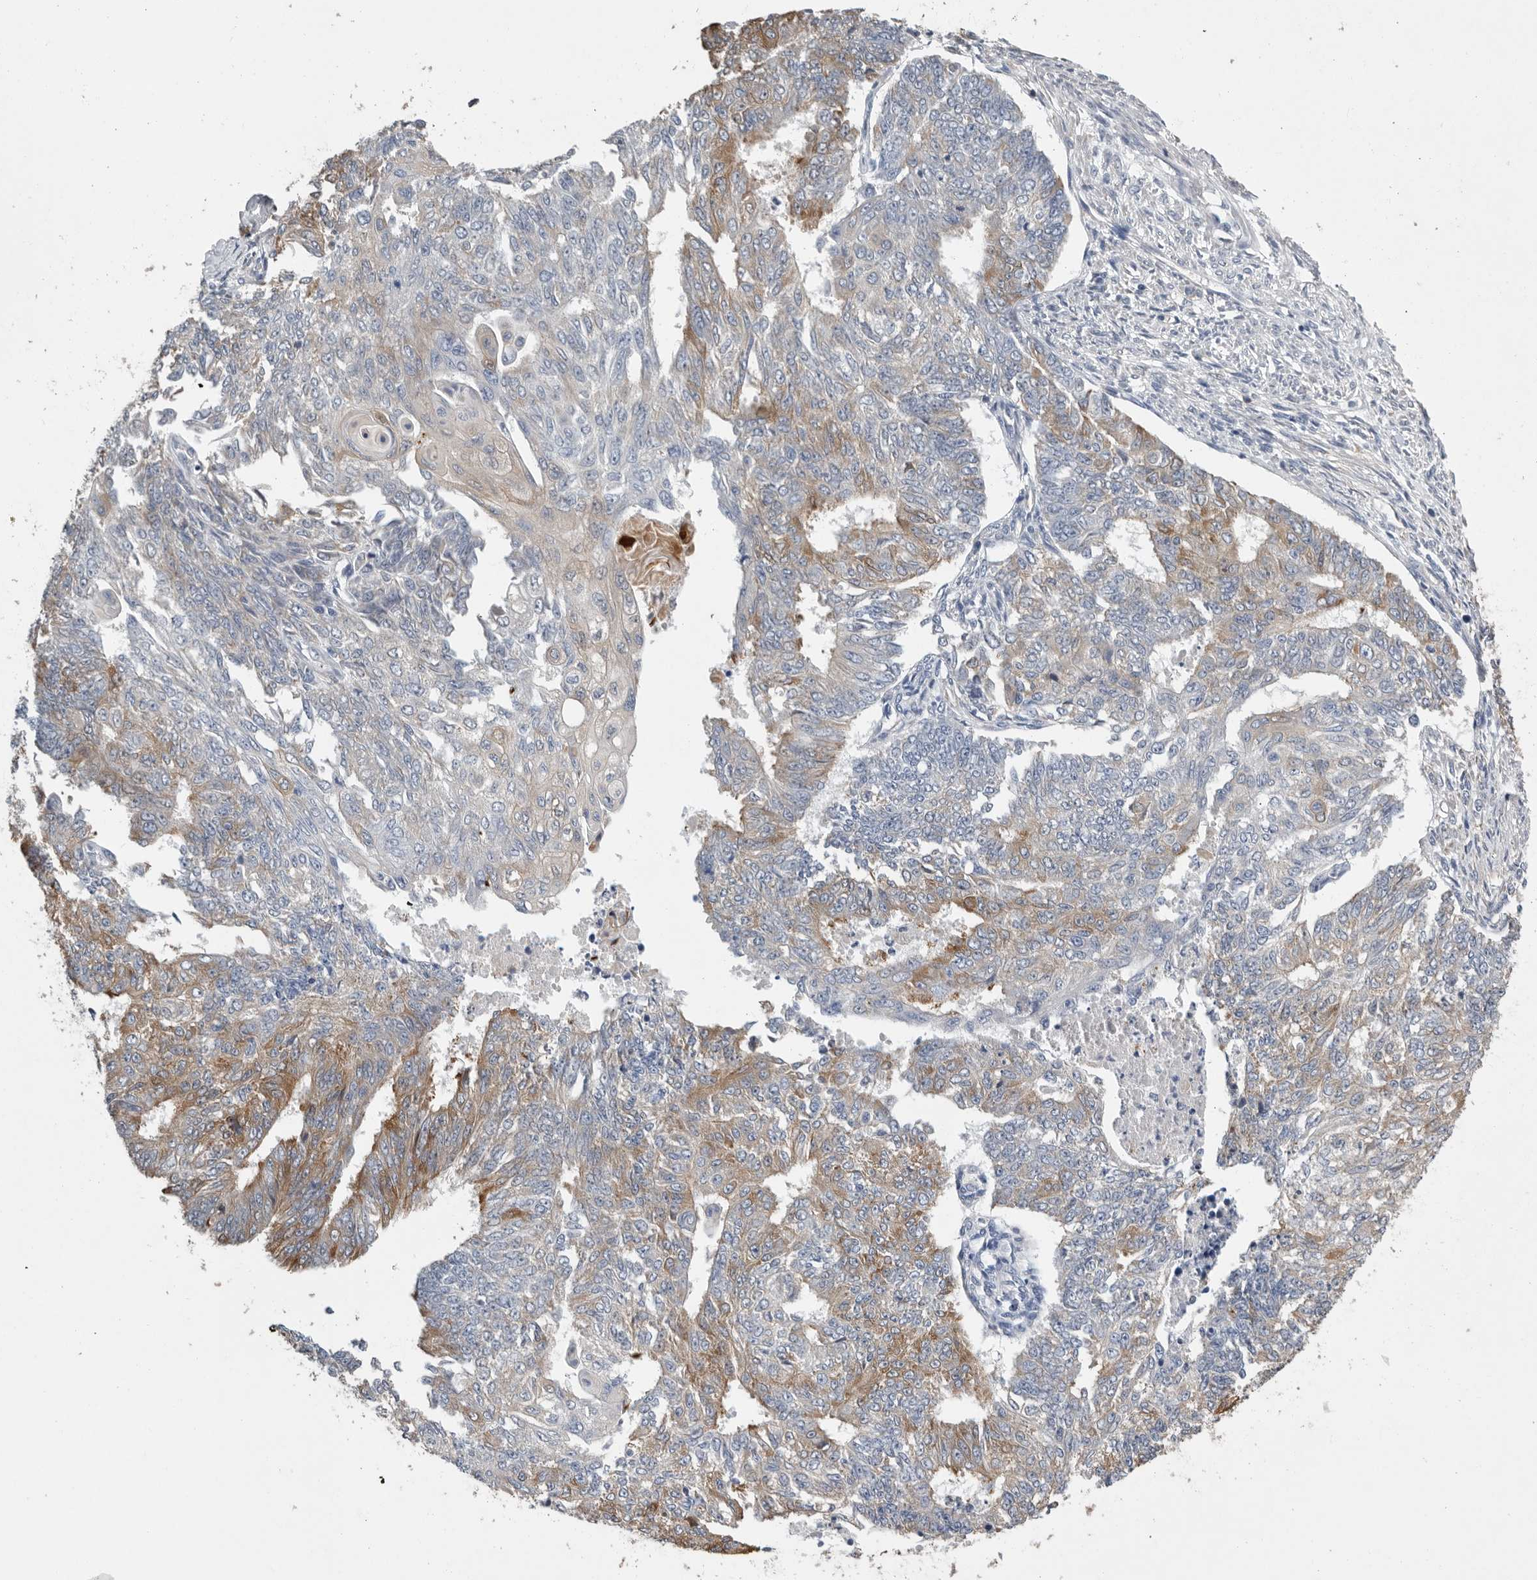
{"staining": {"intensity": "moderate", "quantity": "<25%", "location": "cytoplasmic/membranous"}, "tissue": "endometrial cancer", "cell_type": "Tumor cells", "image_type": "cancer", "snomed": [{"axis": "morphology", "description": "Adenocarcinoma, NOS"}, {"axis": "topography", "description": "Endometrium"}], "caption": "IHC of endometrial cancer (adenocarcinoma) shows low levels of moderate cytoplasmic/membranous staining in about <25% of tumor cells.", "gene": "PDCD4", "patient": {"sex": "female", "age": 32}}